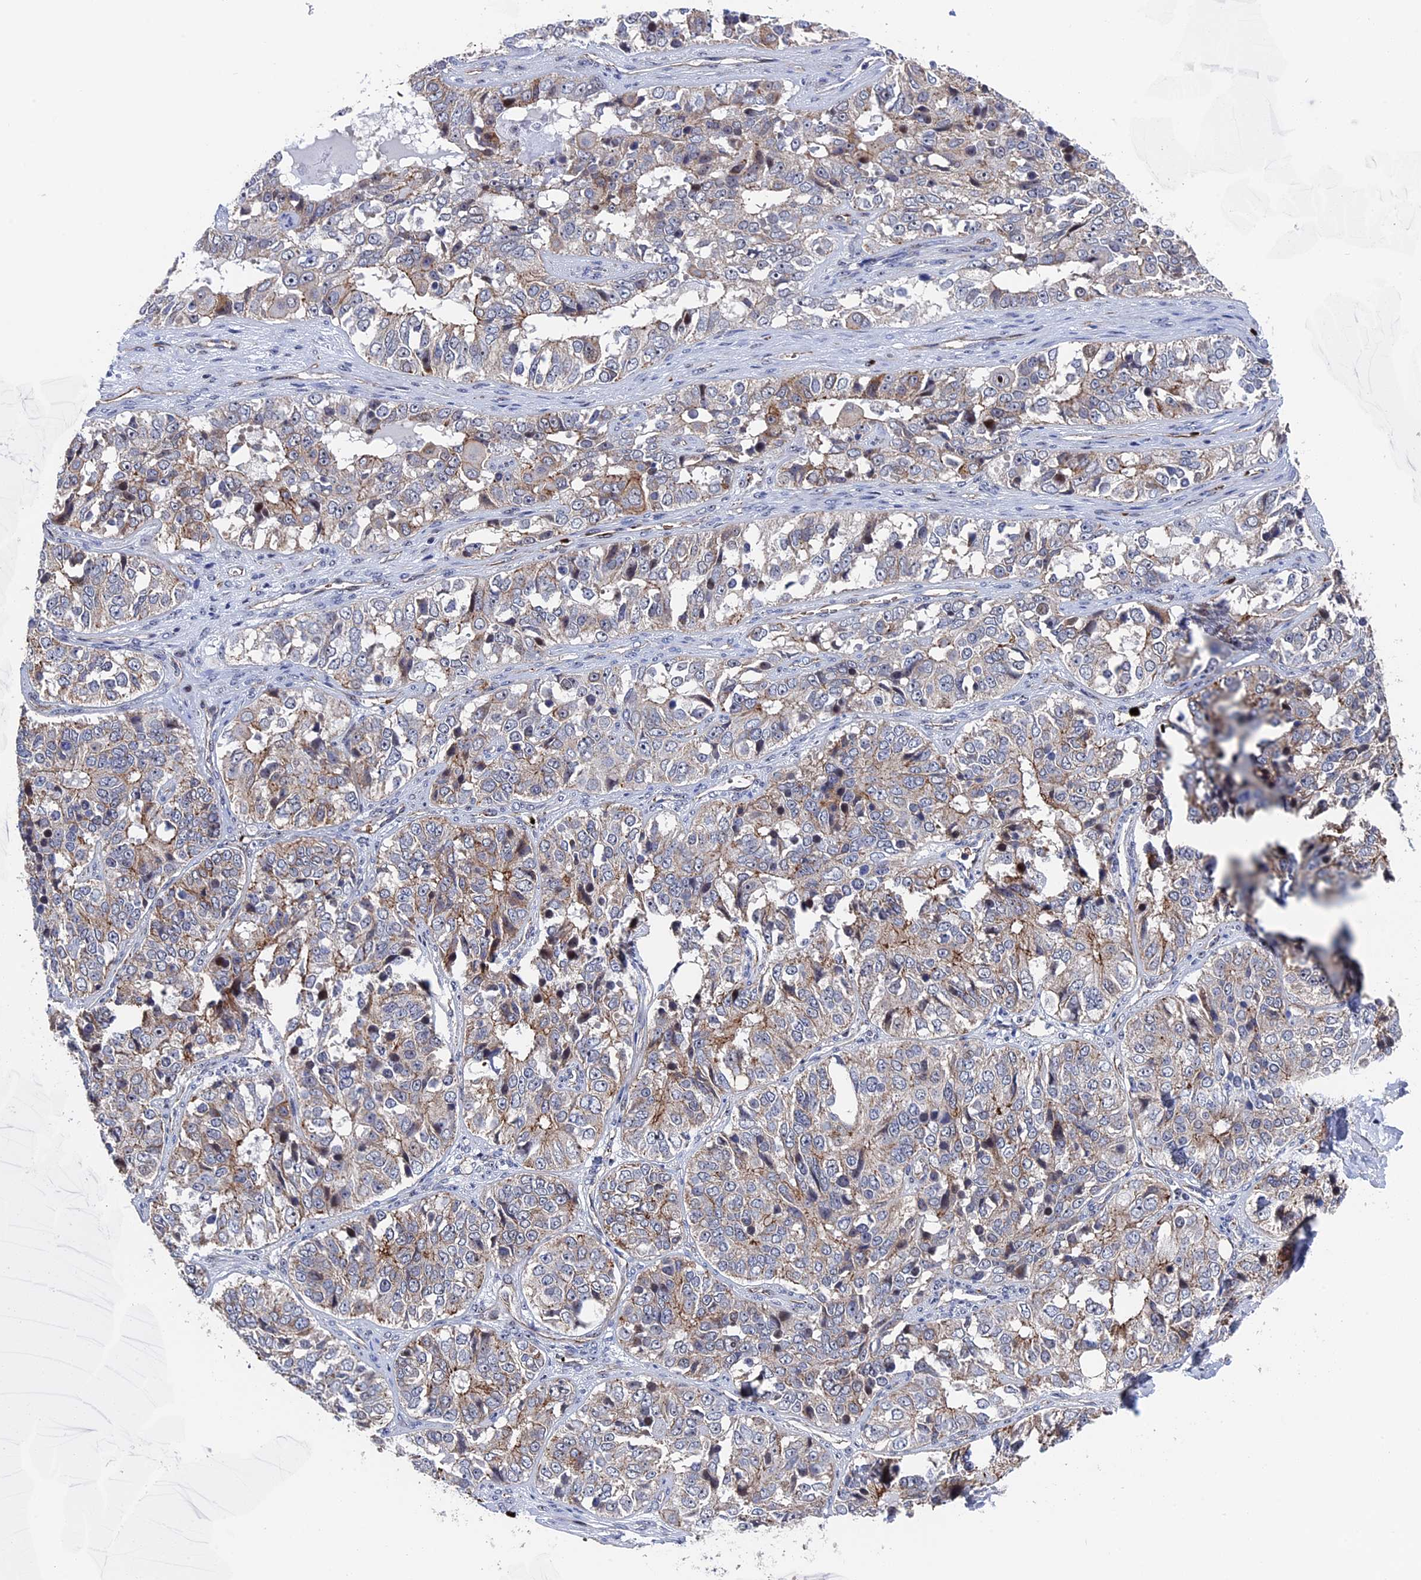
{"staining": {"intensity": "weak", "quantity": "25%-75%", "location": "cytoplasmic/membranous"}, "tissue": "ovarian cancer", "cell_type": "Tumor cells", "image_type": "cancer", "snomed": [{"axis": "morphology", "description": "Carcinoma, endometroid"}, {"axis": "topography", "description": "Ovary"}], "caption": "Human ovarian cancer (endometroid carcinoma) stained with a brown dye shows weak cytoplasmic/membranous positive staining in approximately 25%-75% of tumor cells.", "gene": "EXOSC9", "patient": {"sex": "female", "age": 51}}